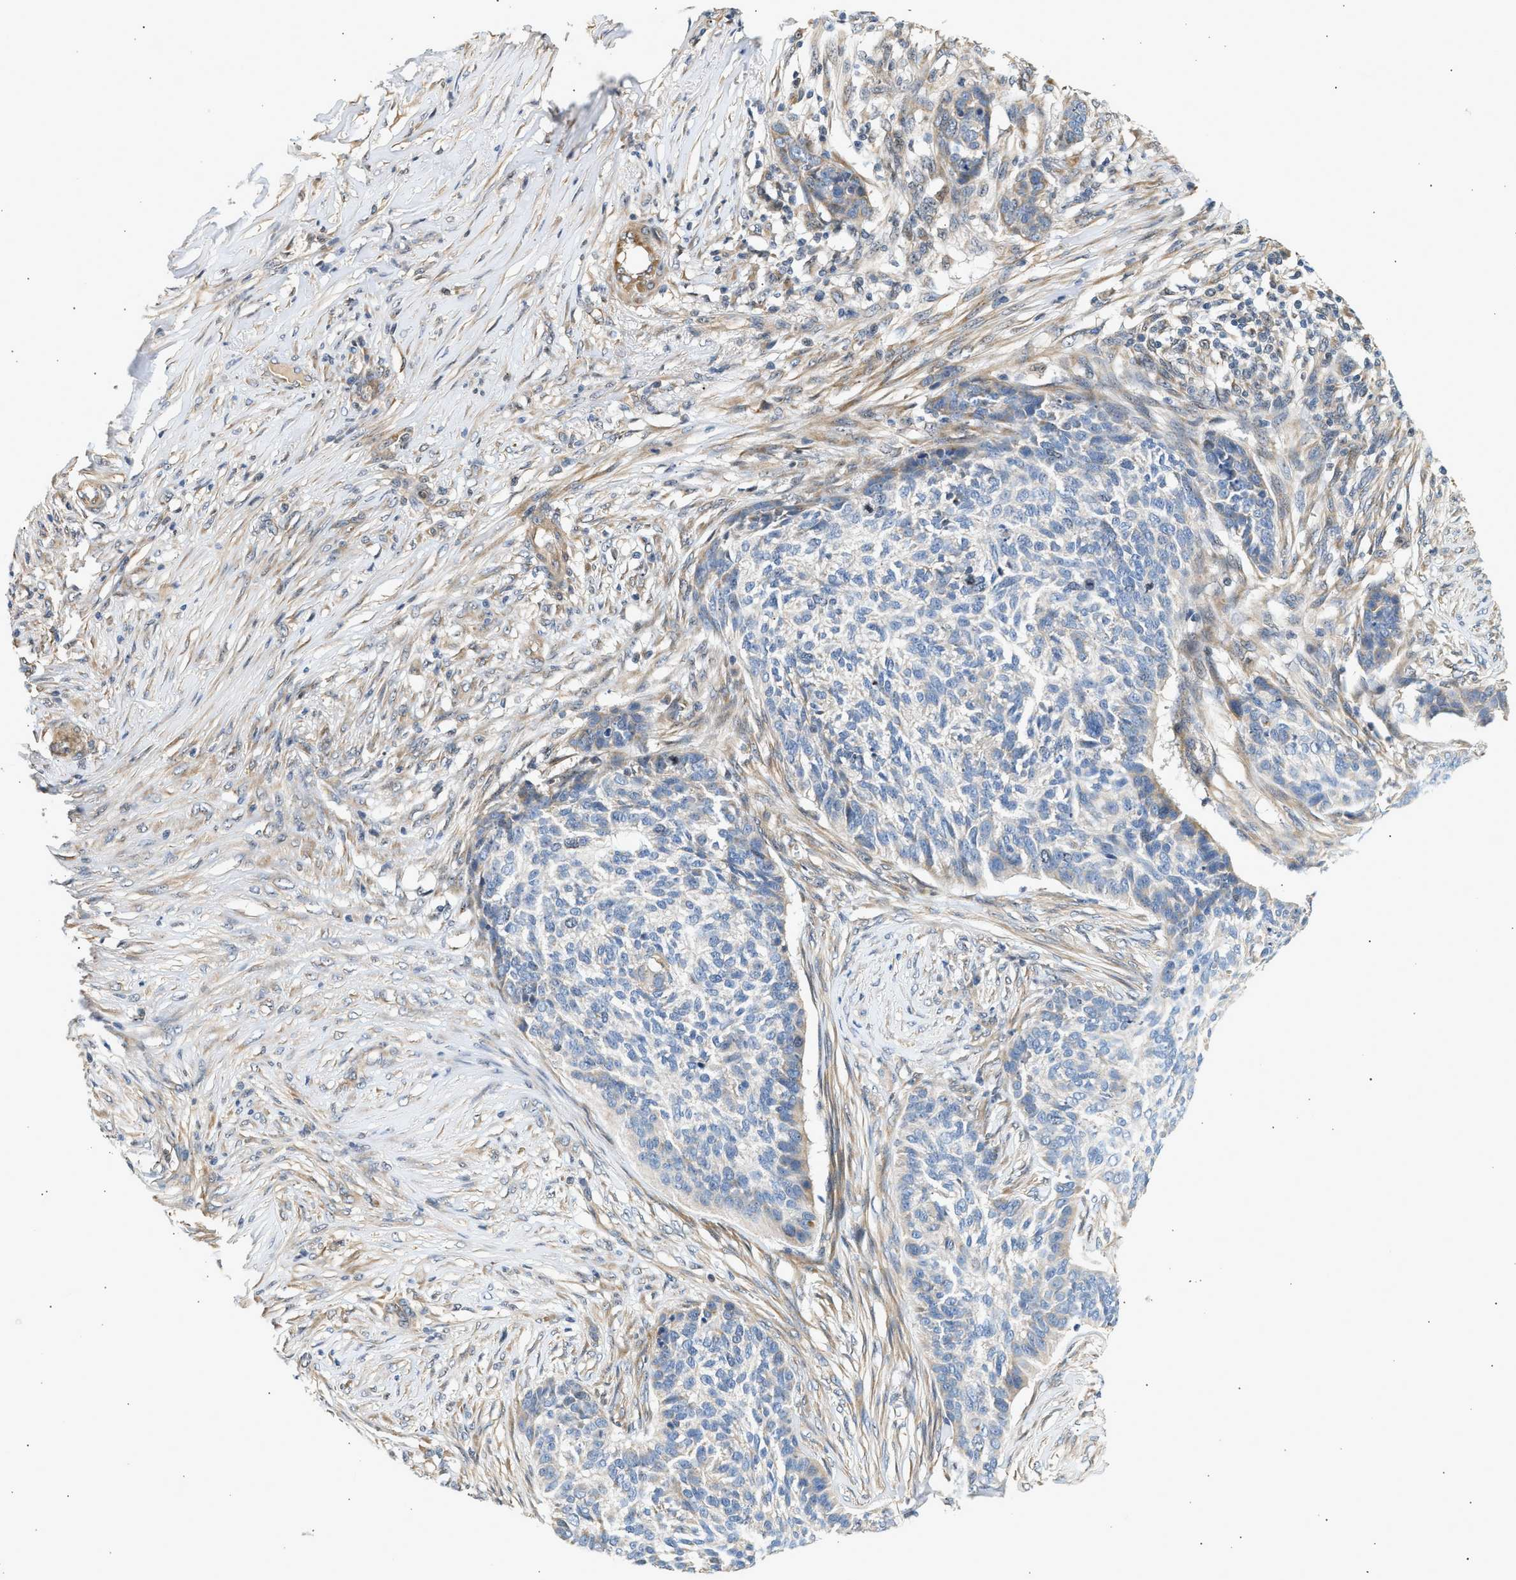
{"staining": {"intensity": "negative", "quantity": "none", "location": "none"}, "tissue": "skin cancer", "cell_type": "Tumor cells", "image_type": "cancer", "snomed": [{"axis": "morphology", "description": "Basal cell carcinoma"}, {"axis": "topography", "description": "Skin"}], "caption": "Immunohistochemistry (IHC) photomicrograph of human skin basal cell carcinoma stained for a protein (brown), which shows no positivity in tumor cells.", "gene": "WDR31", "patient": {"sex": "male", "age": 85}}